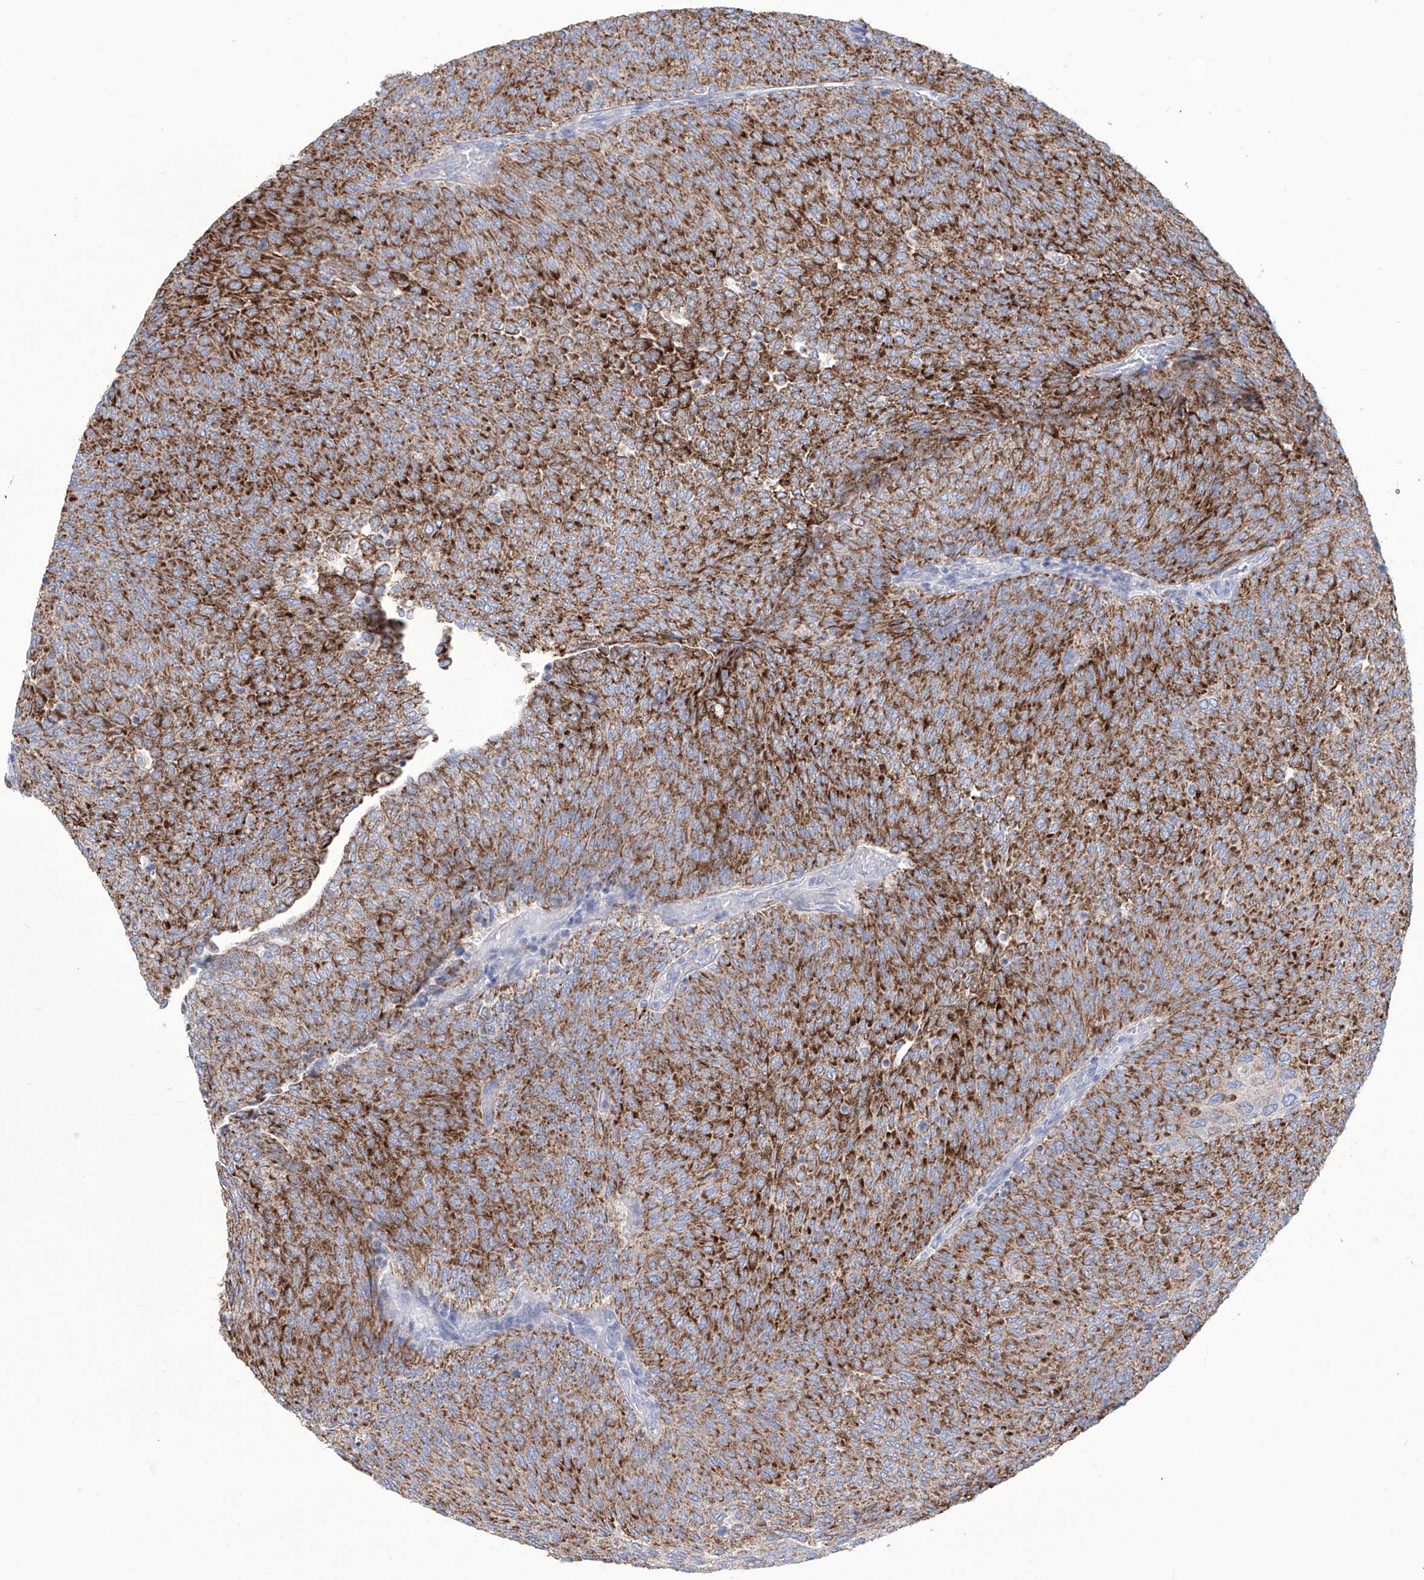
{"staining": {"intensity": "strong", "quantity": ">75%", "location": "cytoplasmic/membranous"}, "tissue": "urothelial cancer", "cell_type": "Tumor cells", "image_type": "cancer", "snomed": [{"axis": "morphology", "description": "Urothelial carcinoma, Low grade"}, {"axis": "topography", "description": "Urinary bladder"}], "caption": "Immunohistochemical staining of urothelial carcinoma (low-grade) exhibits high levels of strong cytoplasmic/membranous protein staining in approximately >75% of tumor cells.", "gene": "ALDH6A1", "patient": {"sex": "female", "age": 79}}